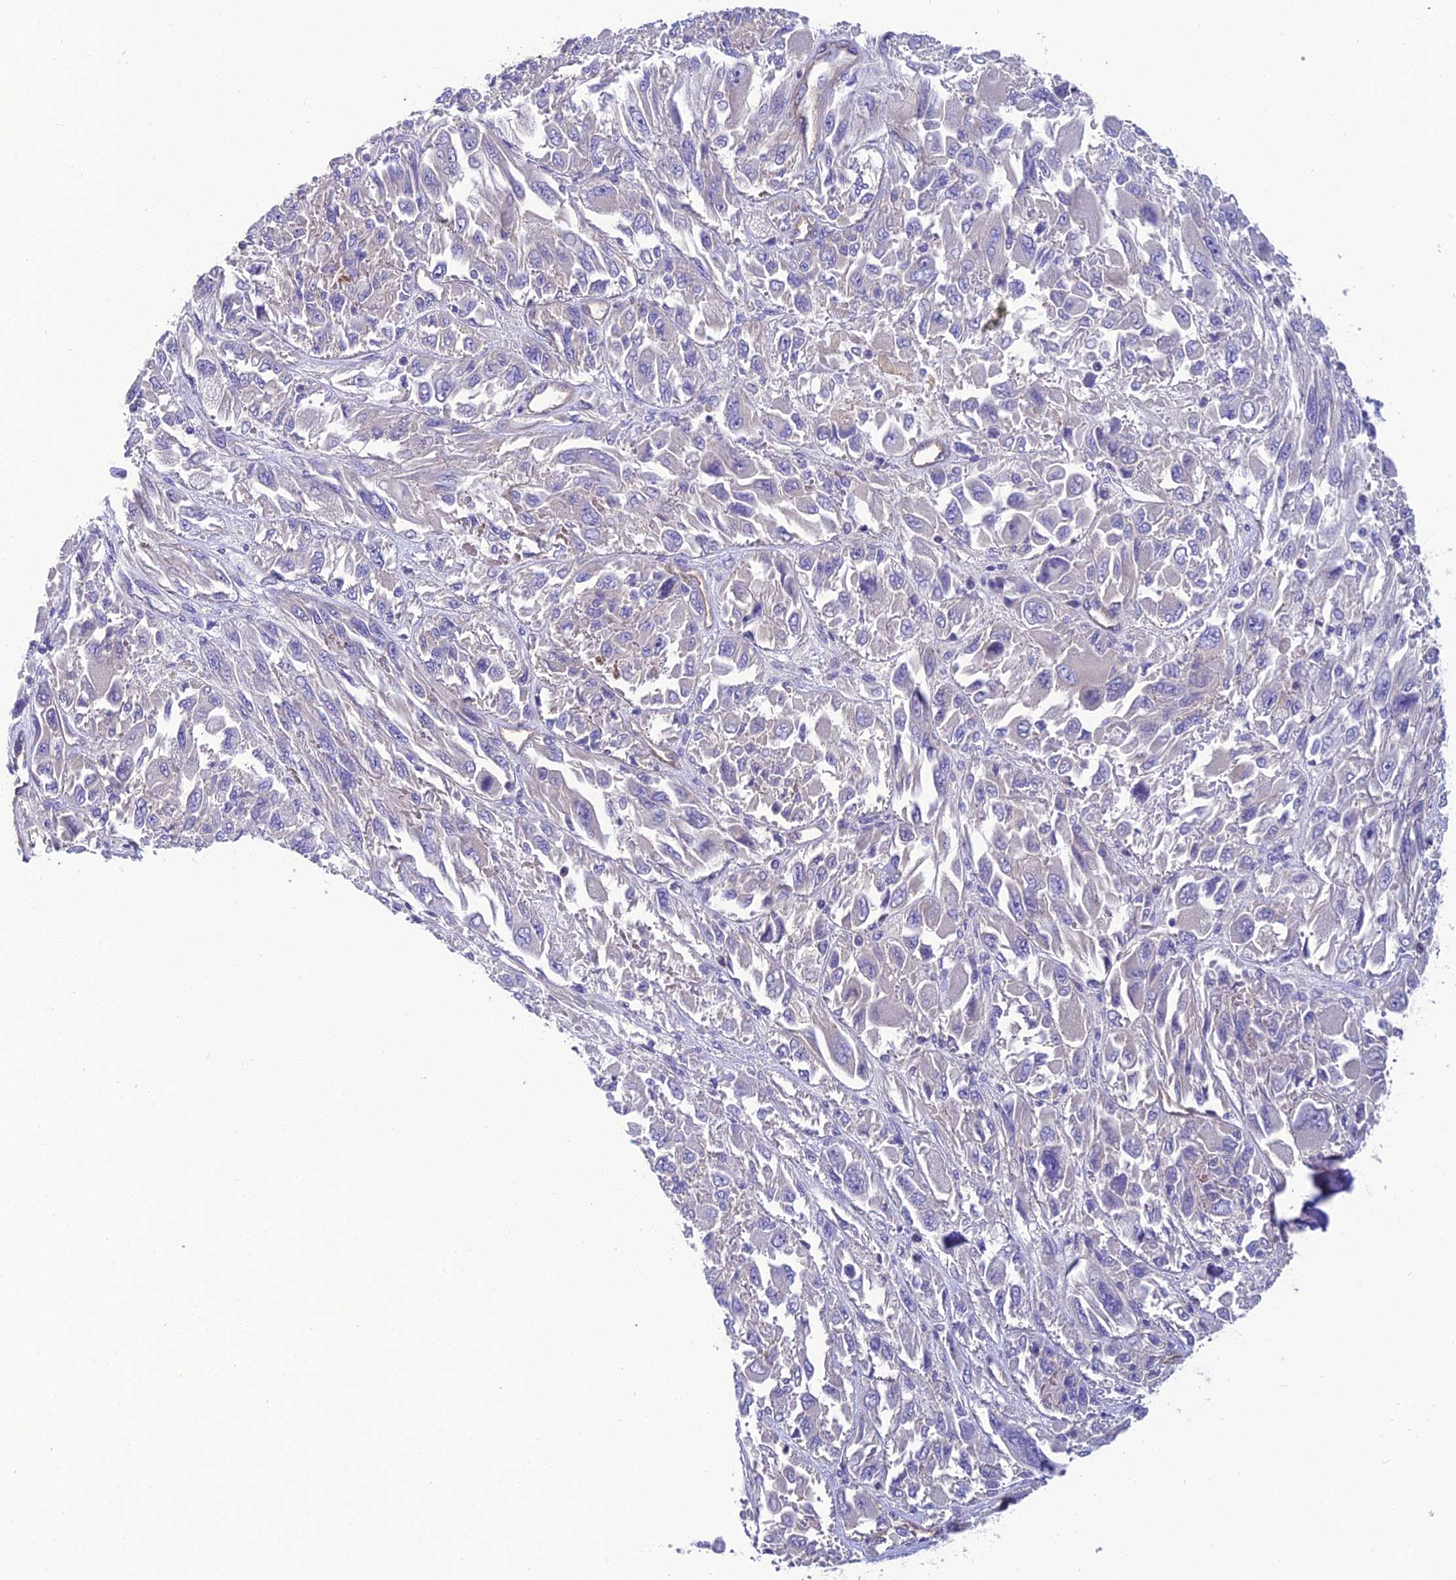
{"staining": {"intensity": "negative", "quantity": "none", "location": "none"}, "tissue": "melanoma", "cell_type": "Tumor cells", "image_type": "cancer", "snomed": [{"axis": "morphology", "description": "Malignant melanoma, NOS"}, {"axis": "topography", "description": "Skin"}], "caption": "Tumor cells show no significant protein expression in malignant melanoma.", "gene": "PPFIA3", "patient": {"sex": "female", "age": 91}}